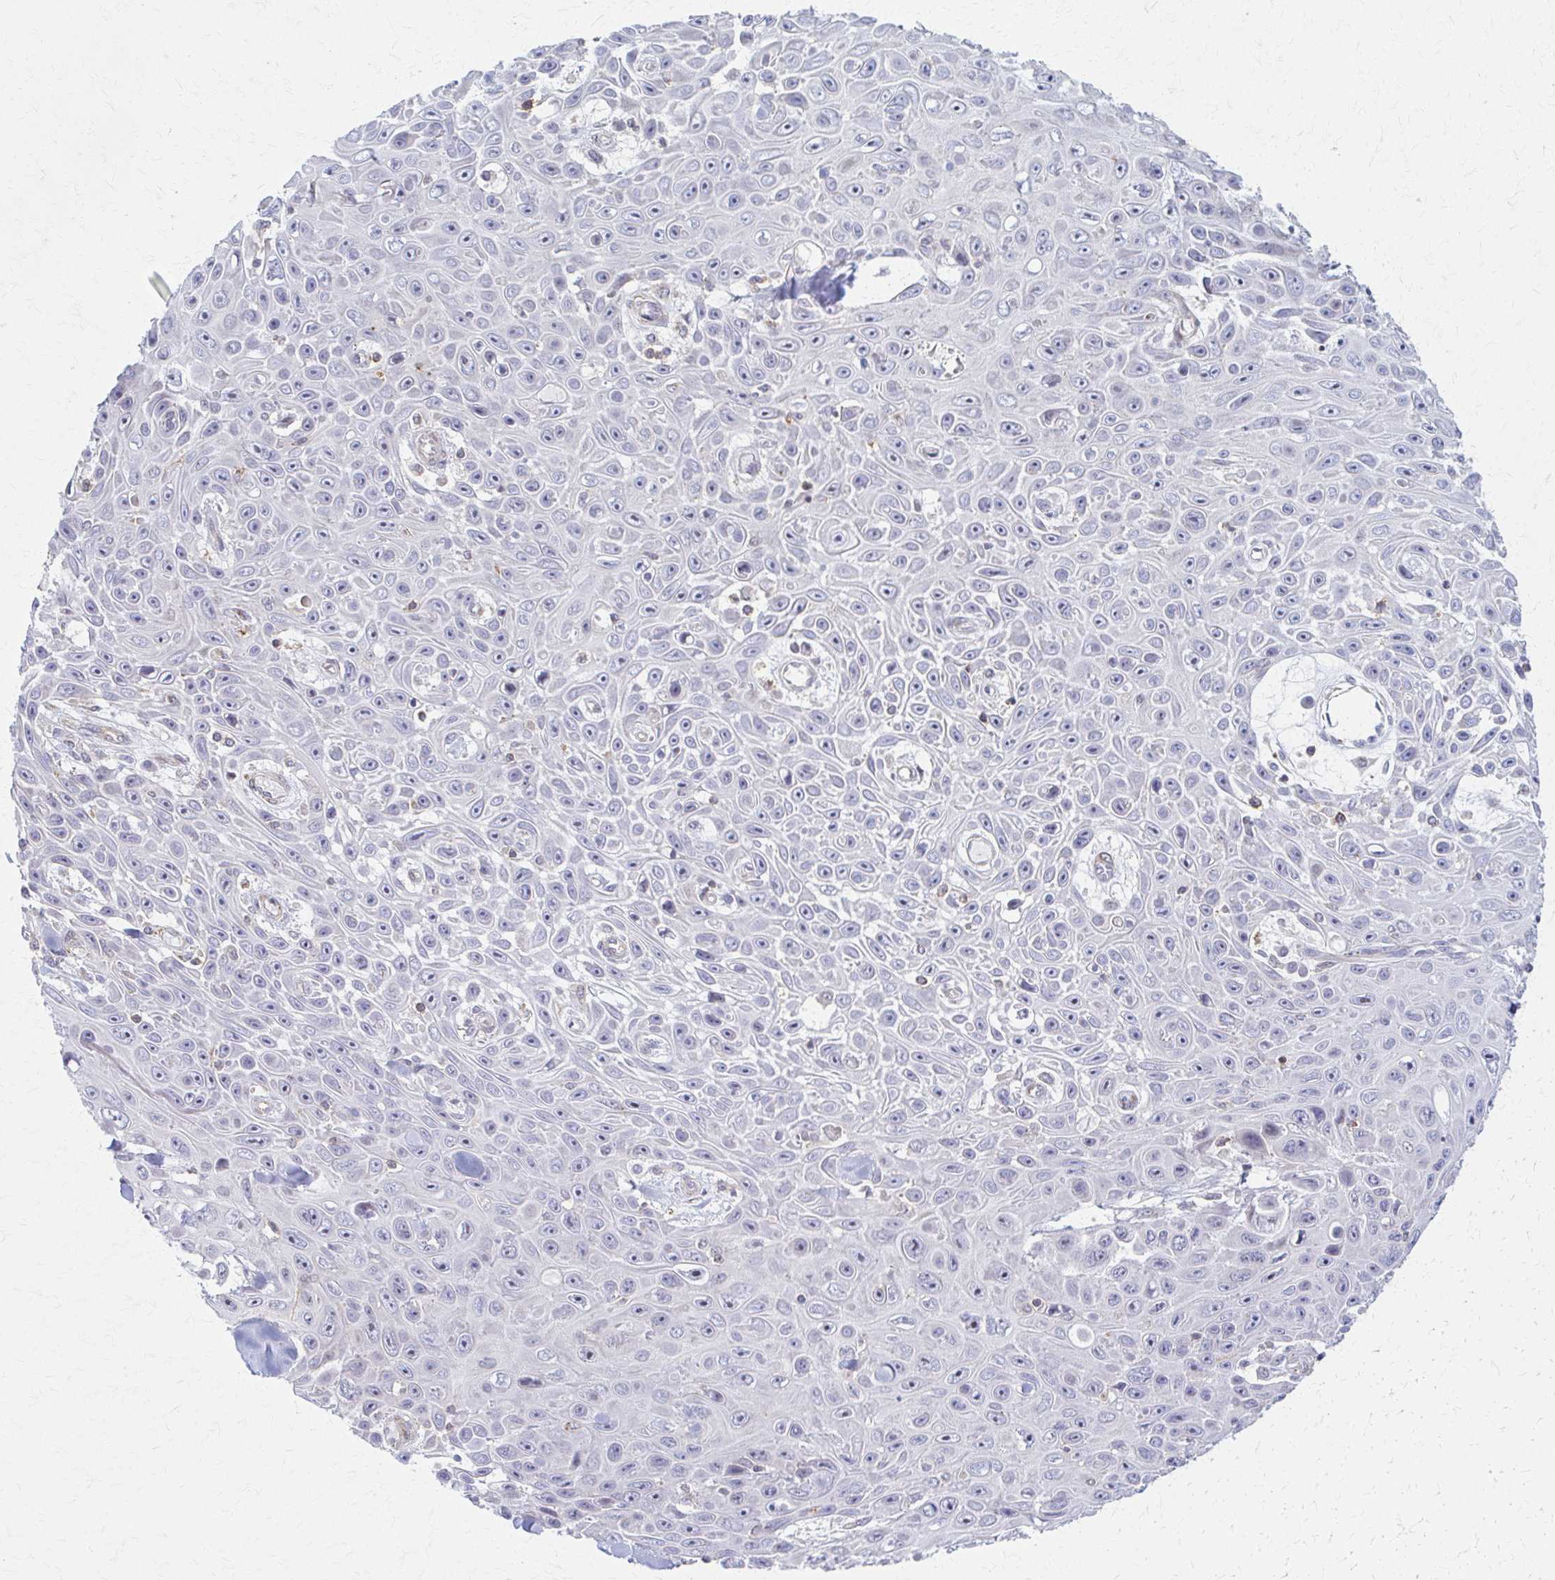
{"staining": {"intensity": "negative", "quantity": "none", "location": "none"}, "tissue": "skin cancer", "cell_type": "Tumor cells", "image_type": "cancer", "snomed": [{"axis": "morphology", "description": "Squamous cell carcinoma, NOS"}, {"axis": "topography", "description": "Skin"}], "caption": "This image is of skin squamous cell carcinoma stained with immunohistochemistry to label a protein in brown with the nuclei are counter-stained blue. There is no staining in tumor cells.", "gene": "ARHGAP35", "patient": {"sex": "male", "age": 82}}